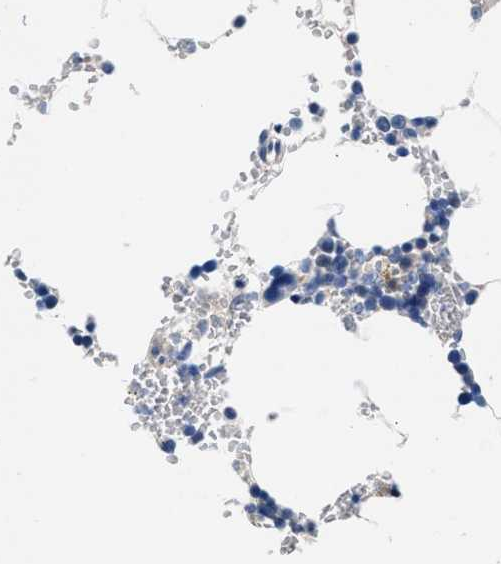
{"staining": {"intensity": "negative", "quantity": "none", "location": "none"}, "tissue": "bone marrow", "cell_type": "Hematopoietic cells", "image_type": "normal", "snomed": [{"axis": "morphology", "description": "Normal tissue, NOS"}, {"axis": "topography", "description": "Bone marrow"}], "caption": "DAB (3,3'-diaminobenzidine) immunohistochemical staining of benign human bone marrow exhibits no significant positivity in hematopoietic cells. The staining is performed using DAB (3,3'-diaminobenzidine) brown chromogen with nuclei counter-stained in using hematoxylin.", "gene": "GSTM1", "patient": {"sex": "male", "age": 70}}